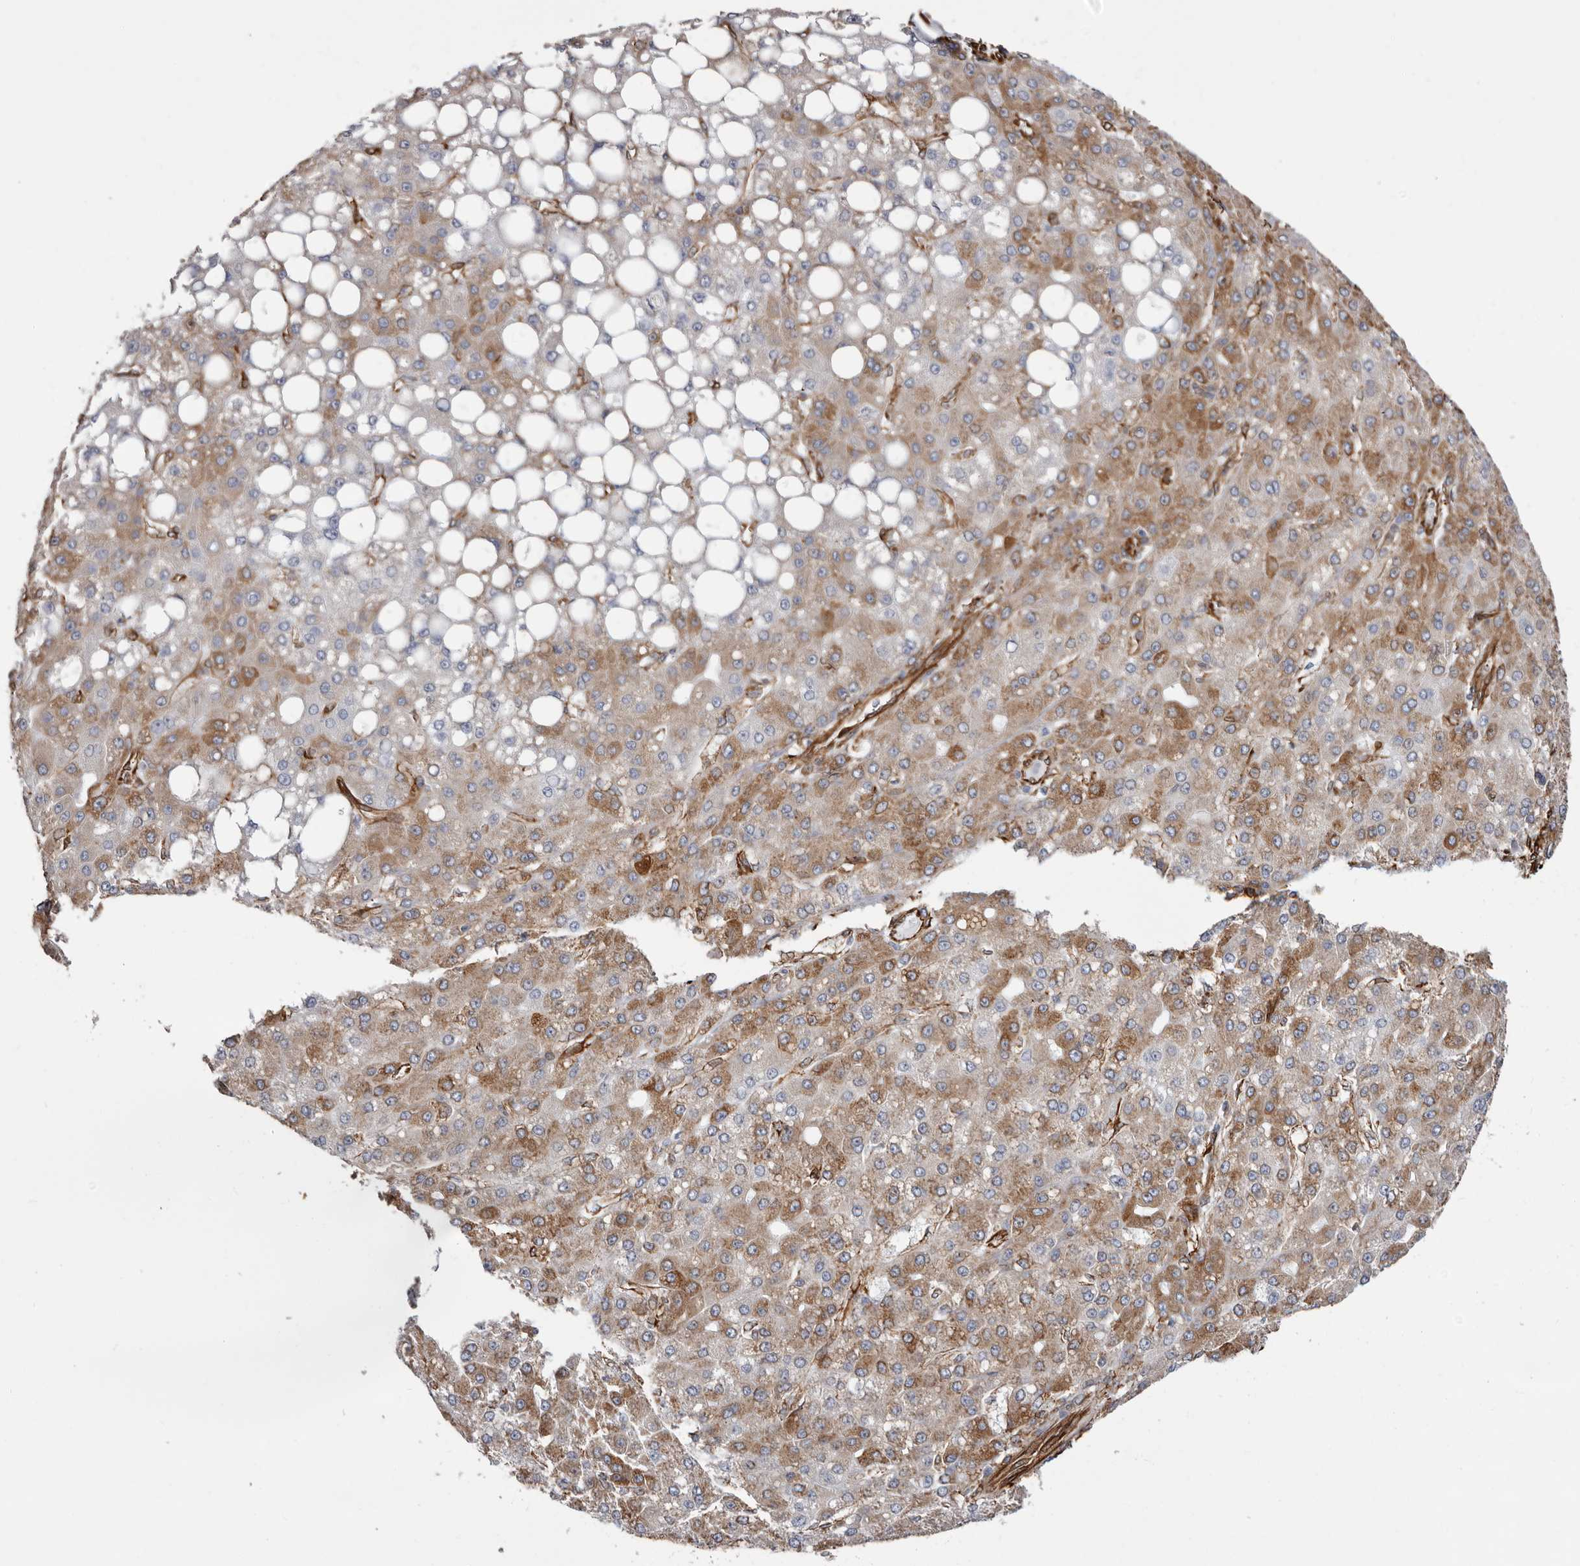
{"staining": {"intensity": "moderate", "quantity": ">75%", "location": "cytoplasmic/membranous"}, "tissue": "liver cancer", "cell_type": "Tumor cells", "image_type": "cancer", "snomed": [{"axis": "morphology", "description": "Carcinoma, Hepatocellular, NOS"}, {"axis": "topography", "description": "Liver"}], "caption": "Human liver cancer stained with a protein marker shows moderate staining in tumor cells.", "gene": "SEMA3E", "patient": {"sex": "male", "age": 67}}